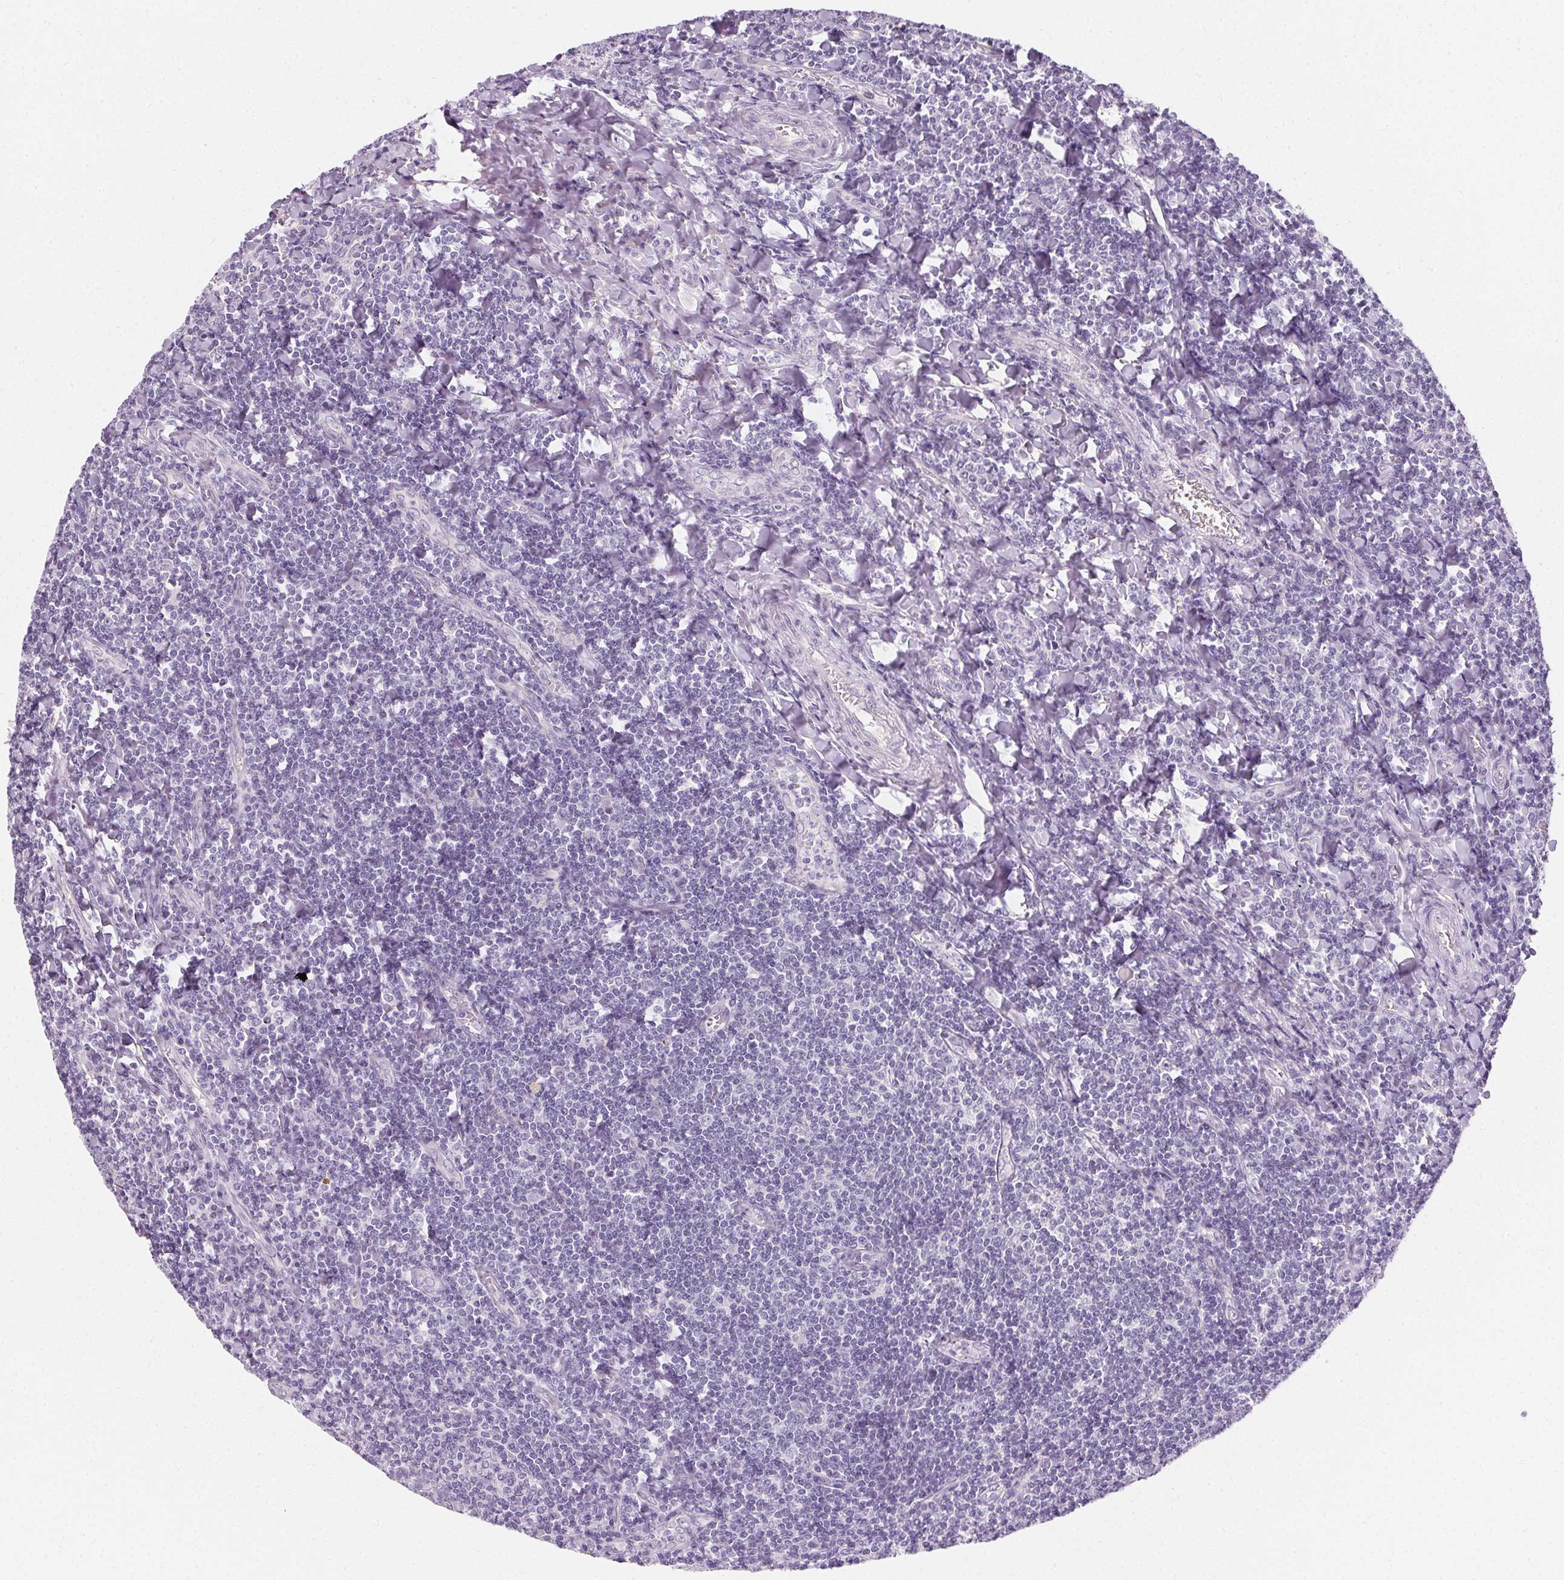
{"staining": {"intensity": "negative", "quantity": "none", "location": "none"}, "tissue": "tonsil", "cell_type": "Germinal center cells", "image_type": "normal", "snomed": [{"axis": "morphology", "description": "Normal tissue, NOS"}, {"axis": "morphology", "description": "Inflammation, NOS"}, {"axis": "topography", "description": "Tonsil"}], "caption": "A high-resolution image shows immunohistochemistry (IHC) staining of unremarkable tonsil, which displays no significant positivity in germinal center cells. The staining was performed using DAB (3,3'-diaminobenzidine) to visualize the protein expression in brown, while the nuclei were stained in blue with hematoxylin (Magnification: 20x).", "gene": "PRSS1", "patient": {"sex": "female", "age": 31}}